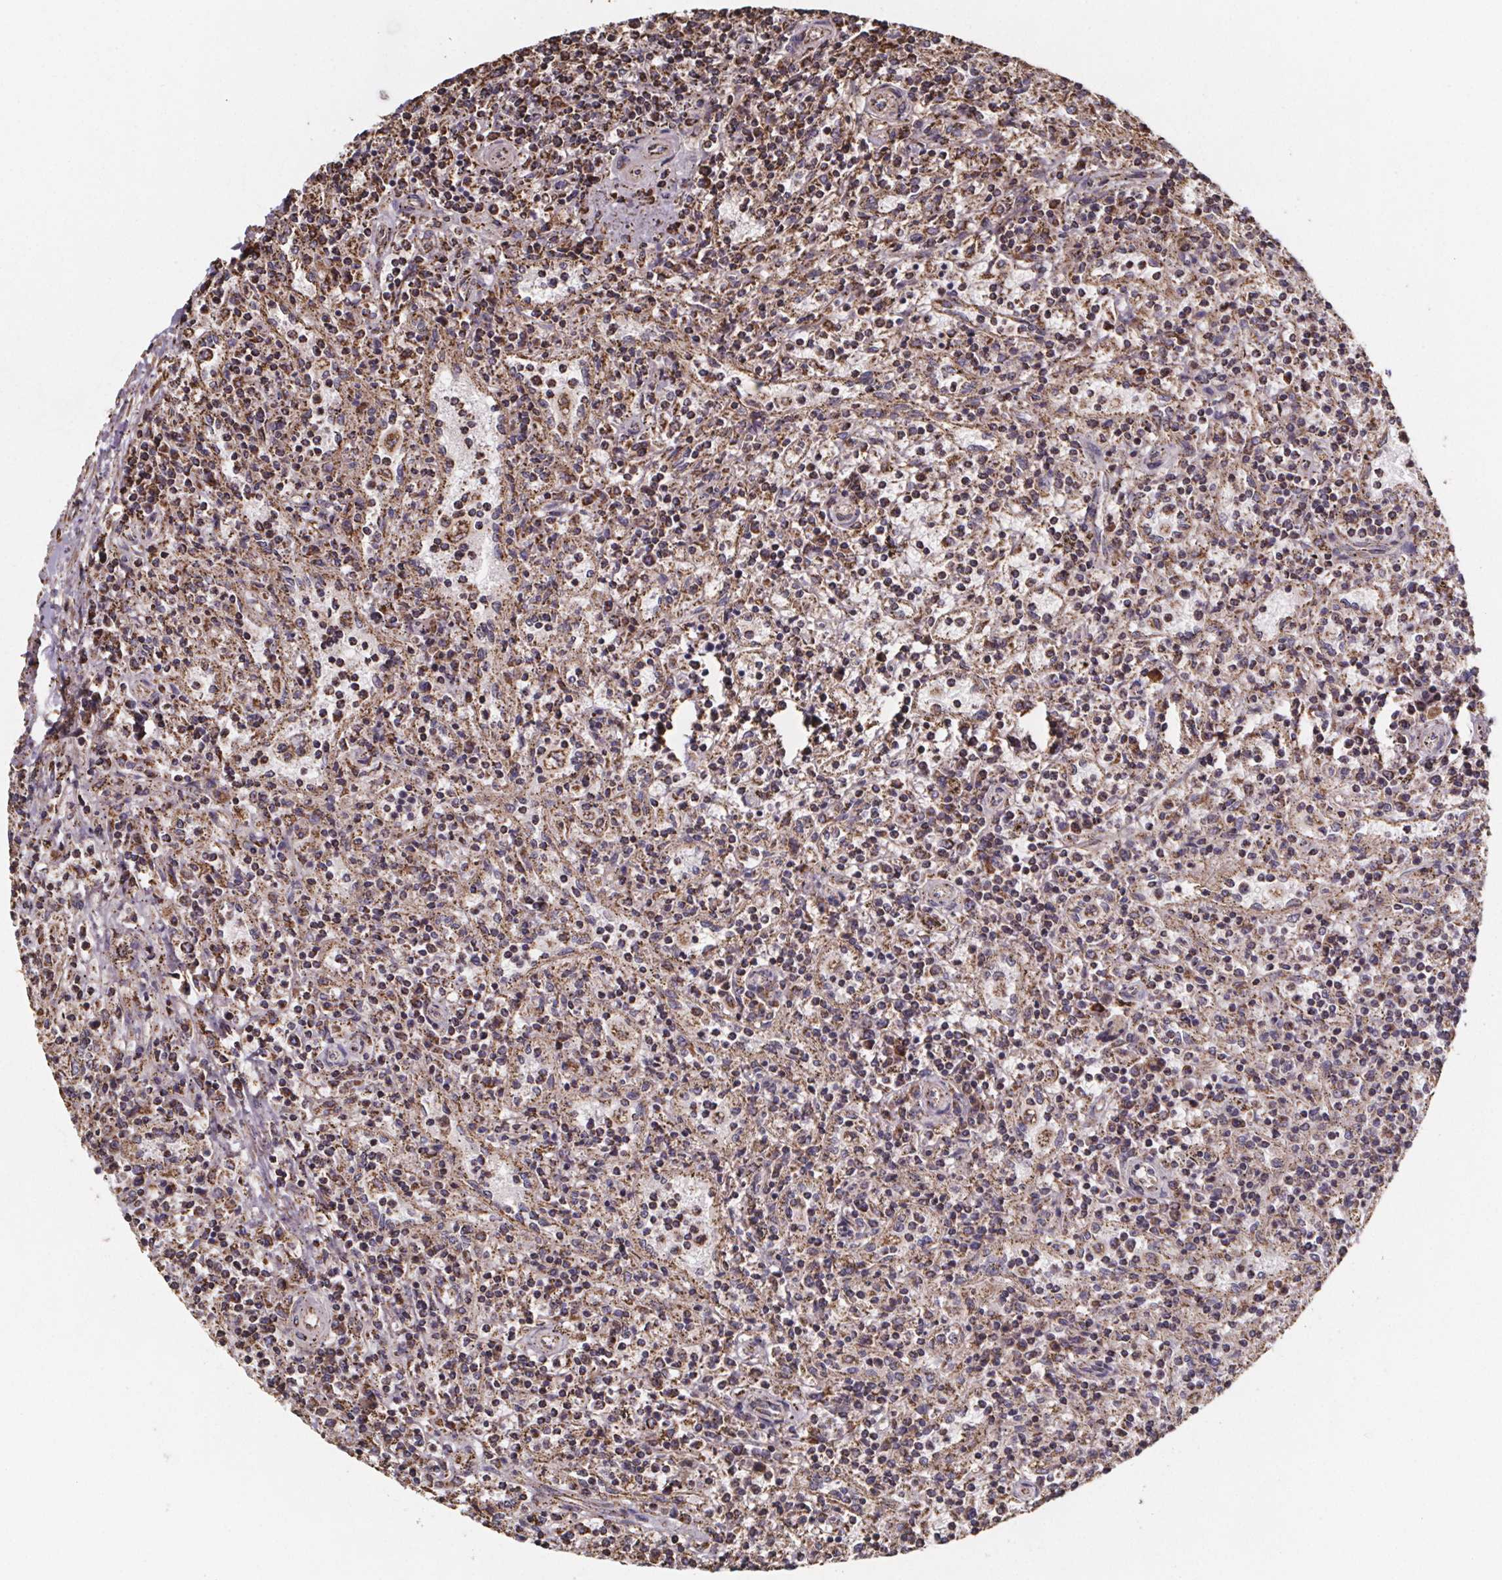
{"staining": {"intensity": "moderate", "quantity": ">75%", "location": "cytoplasmic/membranous"}, "tissue": "lymphoma", "cell_type": "Tumor cells", "image_type": "cancer", "snomed": [{"axis": "morphology", "description": "Malignant lymphoma, non-Hodgkin's type, Low grade"}, {"axis": "topography", "description": "Spleen"}], "caption": "Immunohistochemical staining of malignant lymphoma, non-Hodgkin's type (low-grade) demonstrates moderate cytoplasmic/membranous protein expression in about >75% of tumor cells. (IHC, brightfield microscopy, high magnification).", "gene": "SLC35D2", "patient": {"sex": "male", "age": 62}}